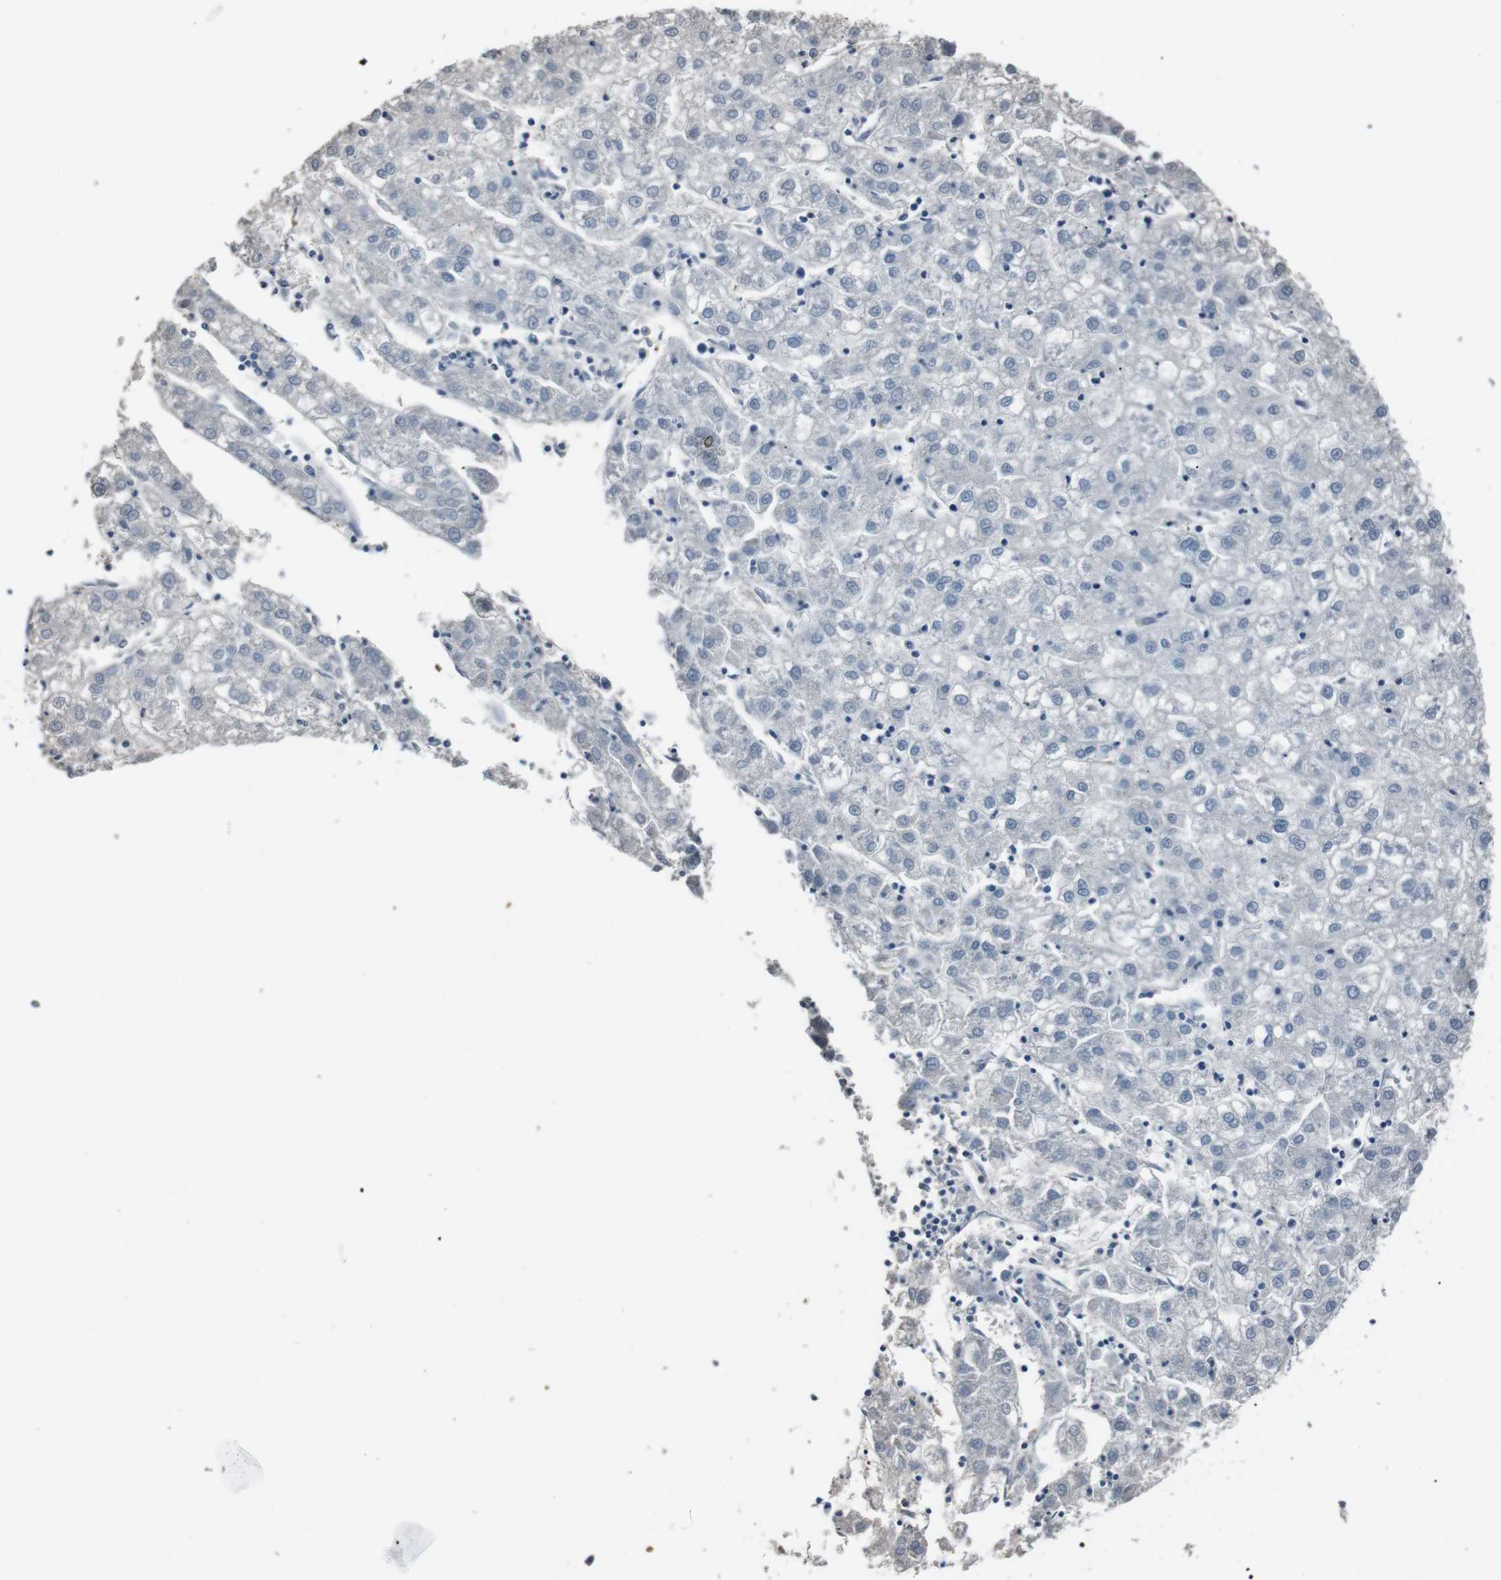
{"staining": {"intensity": "negative", "quantity": "none", "location": "none"}, "tissue": "liver cancer", "cell_type": "Tumor cells", "image_type": "cancer", "snomed": [{"axis": "morphology", "description": "Carcinoma, Hepatocellular, NOS"}, {"axis": "topography", "description": "Liver"}], "caption": "DAB (3,3'-diaminobenzidine) immunohistochemical staining of liver cancer (hepatocellular carcinoma) demonstrates no significant expression in tumor cells.", "gene": "LEP", "patient": {"sex": "male", "age": 72}}